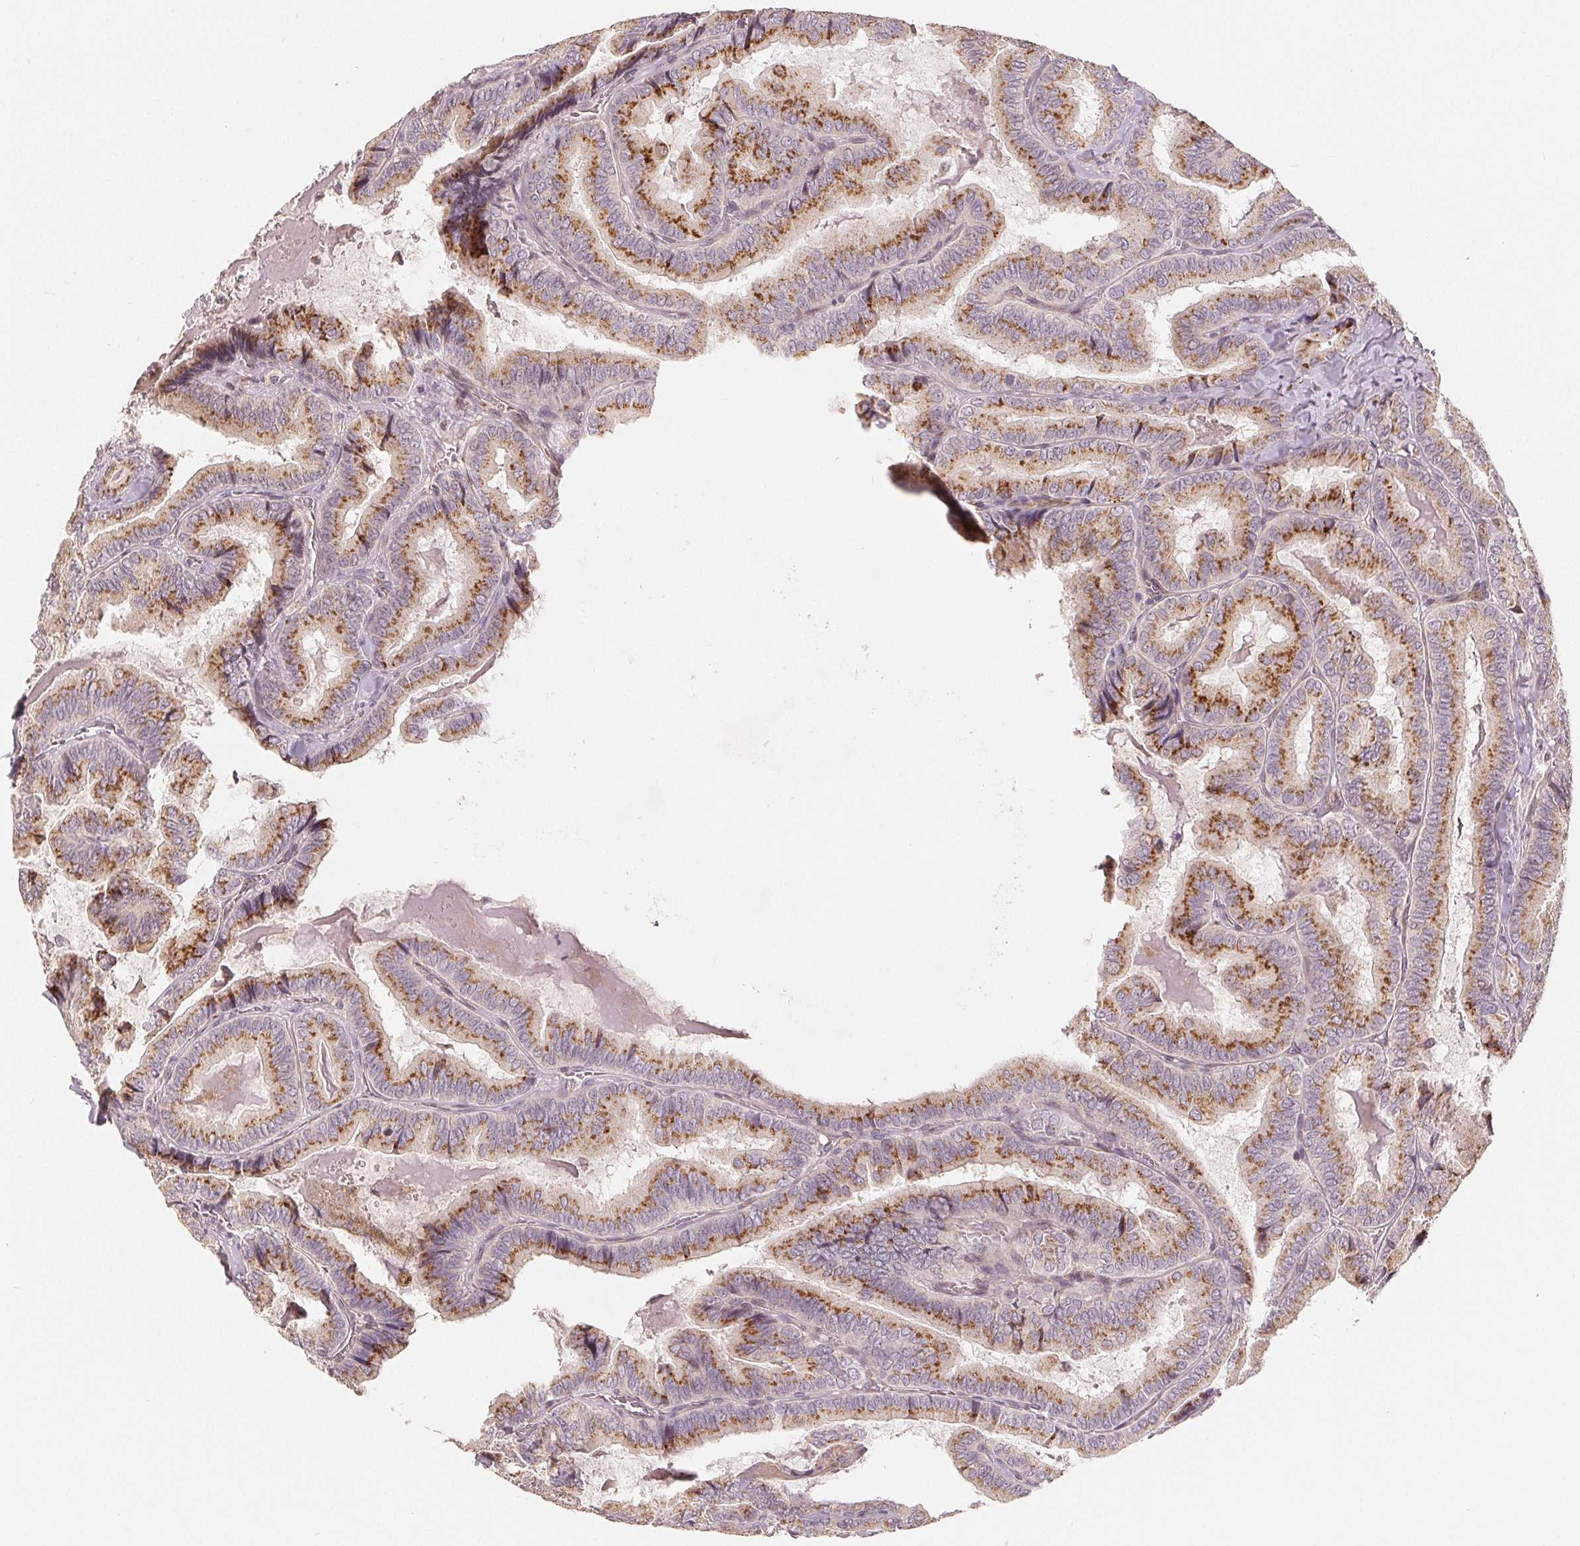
{"staining": {"intensity": "moderate", "quantity": ">75%", "location": "cytoplasmic/membranous"}, "tissue": "thyroid cancer", "cell_type": "Tumor cells", "image_type": "cancer", "snomed": [{"axis": "morphology", "description": "Papillary adenocarcinoma, NOS"}, {"axis": "topography", "description": "Thyroid gland"}], "caption": "High-power microscopy captured an immunohistochemistry micrograph of thyroid cancer, revealing moderate cytoplasmic/membranous positivity in approximately >75% of tumor cells.", "gene": "TMSB15B", "patient": {"sex": "female", "age": 75}}